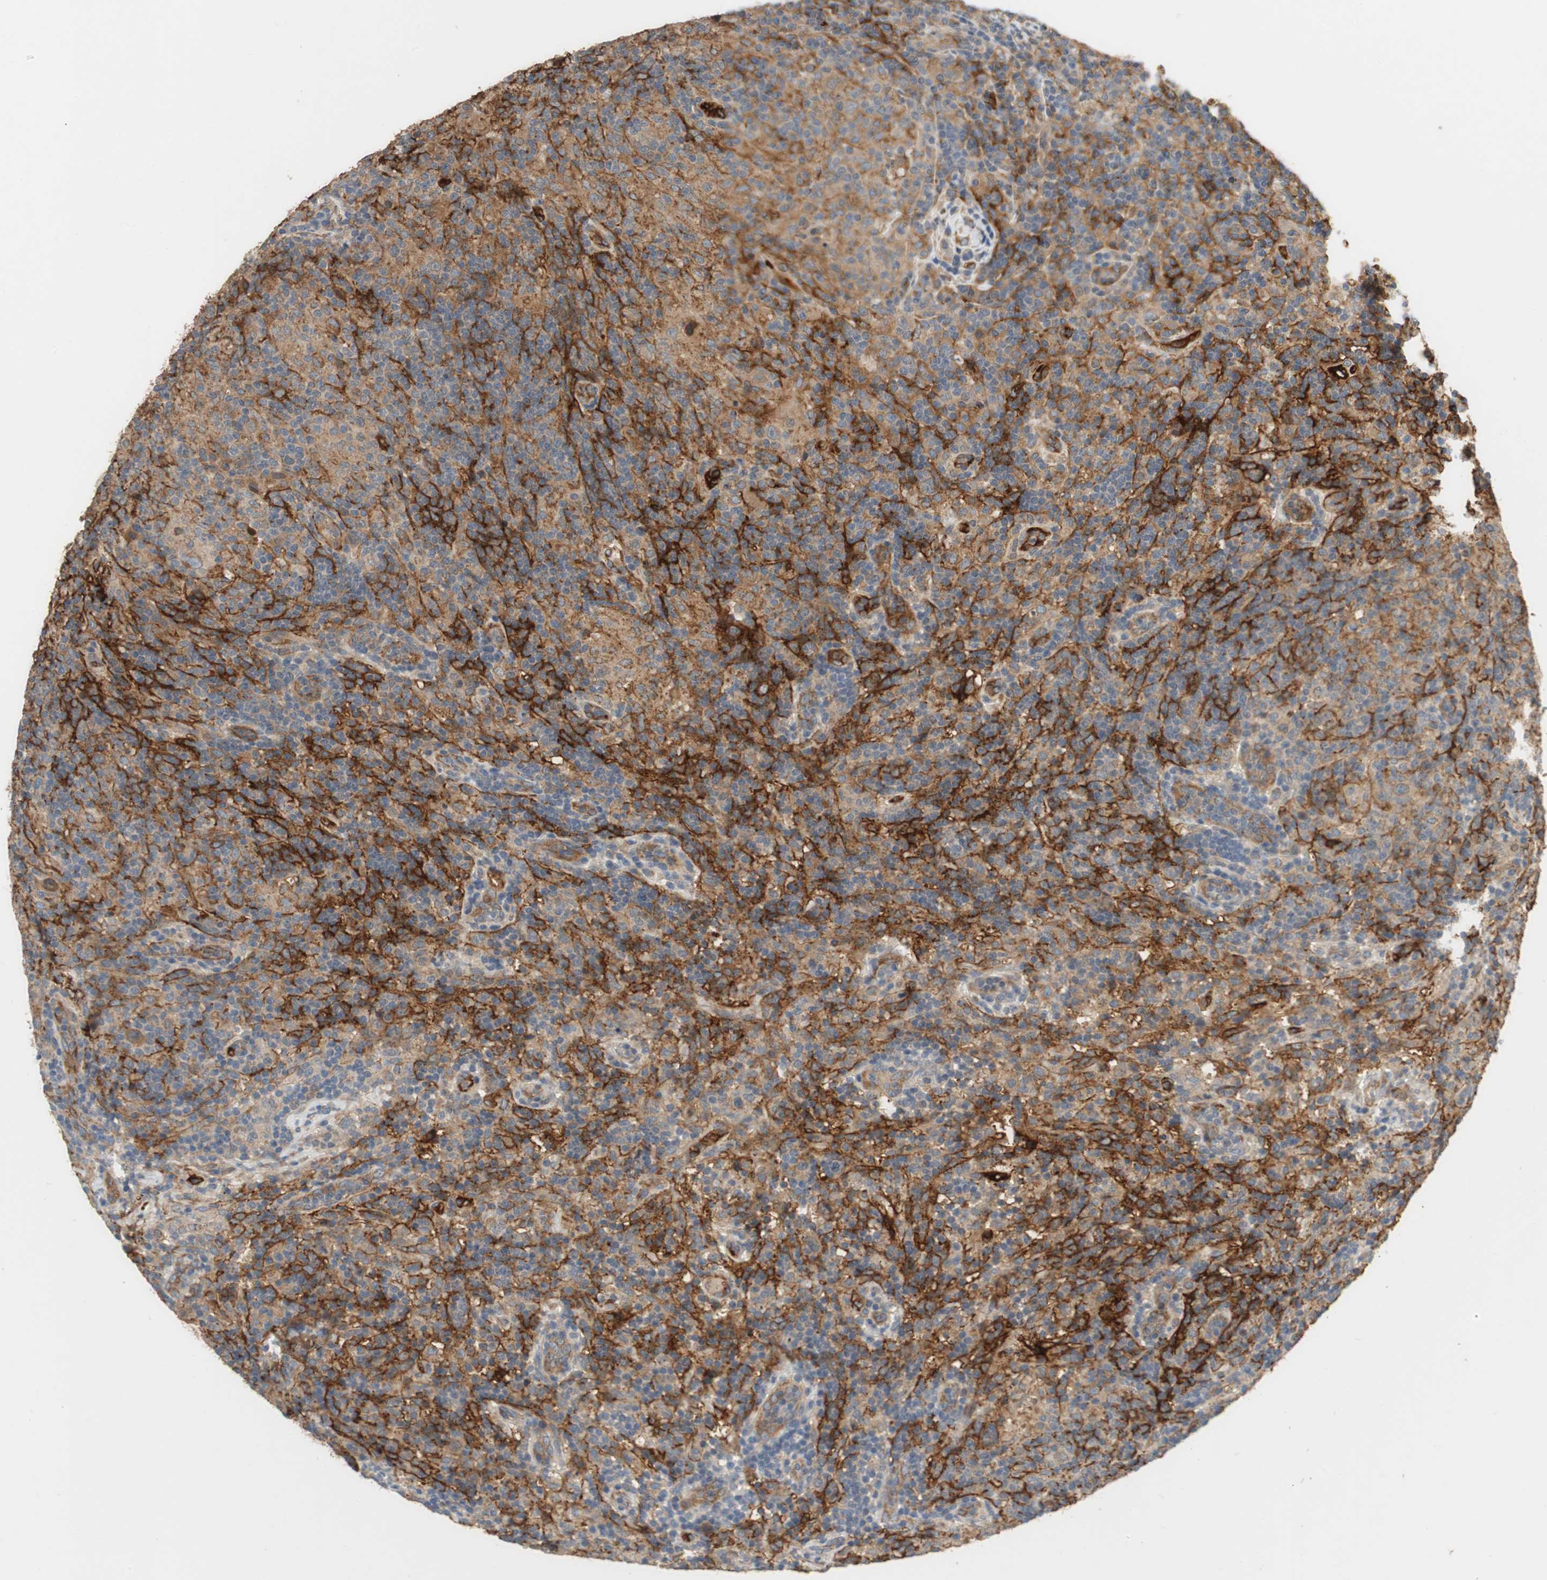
{"staining": {"intensity": "moderate", "quantity": "25%-75%", "location": "cytoplasmic/membranous"}, "tissue": "lymphoma", "cell_type": "Tumor cells", "image_type": "cancer", "snomed": [{"axis": "morphology", "description": "Hodgkin's disease, NOS"}, {"axis": "topography", "description": "Lymph node"}], "caption": "Immunohistochemical staining of lymphoma shows medium levels of moderate cytoplasmic/membranous expression in about 25%-75% of tumor cells.", "gene": "ALPL", "patient": {"sex": "male", "age": 70}}